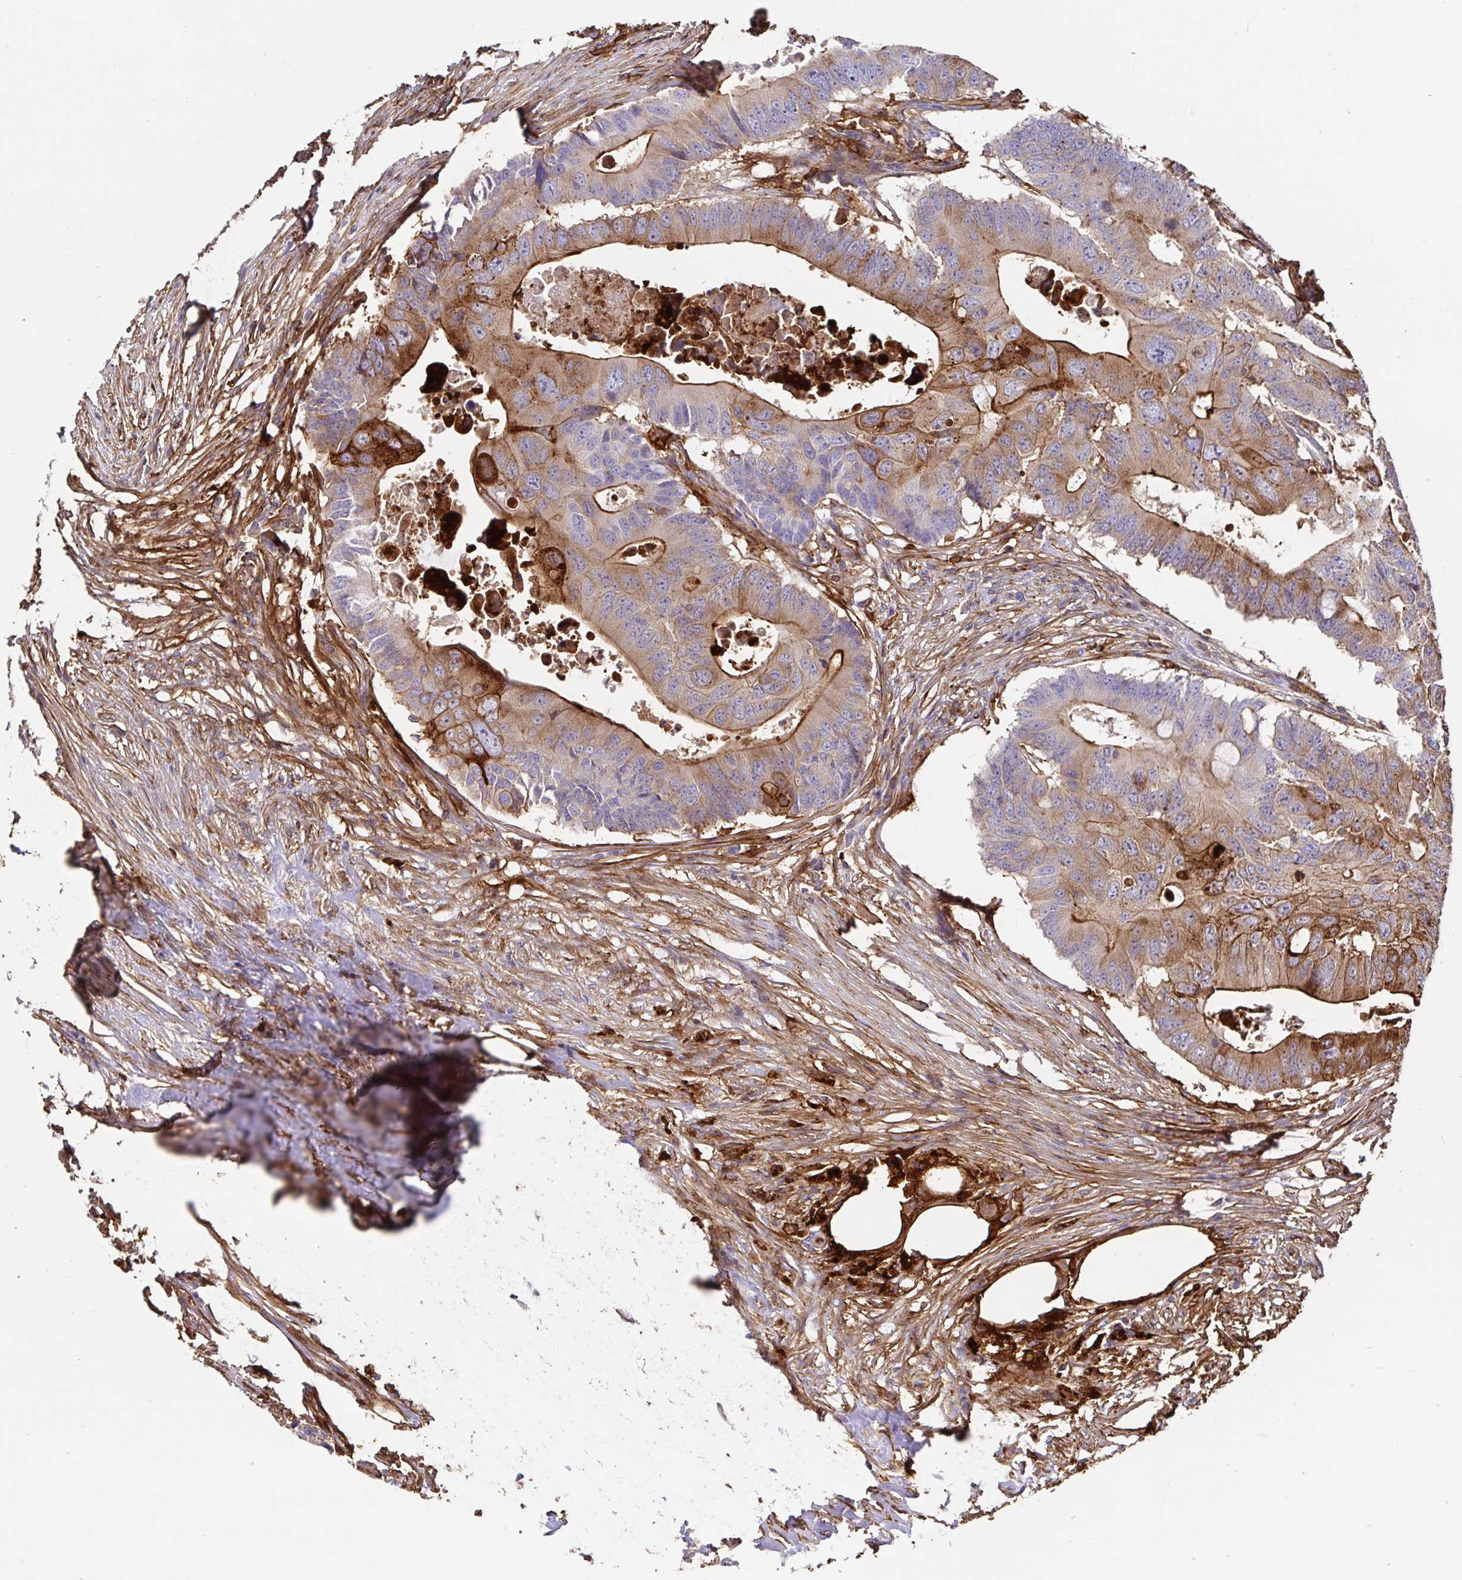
{"staining": {"intensity": "moderate", "quantity": "25%-75%", "location": "cytoplasmic/membranous"}, "tissue": "colorectal cancer", "cell_type": "Tumor cells", "image_type": "cancer", "snomed": [{"axis": "morphology", "description": "Adenocarcinoma, NOS"}, {"axis": "topography", "description": "Colon"}], "caption": "This is a photomicrograph of immunohistochemistry staining of colorectal cancer, which shows moderate expression in the cytoplasmic/membranous of tumor cells.", "gene": "ANXA2", "patient": {"sex": "male", "age": 71}}